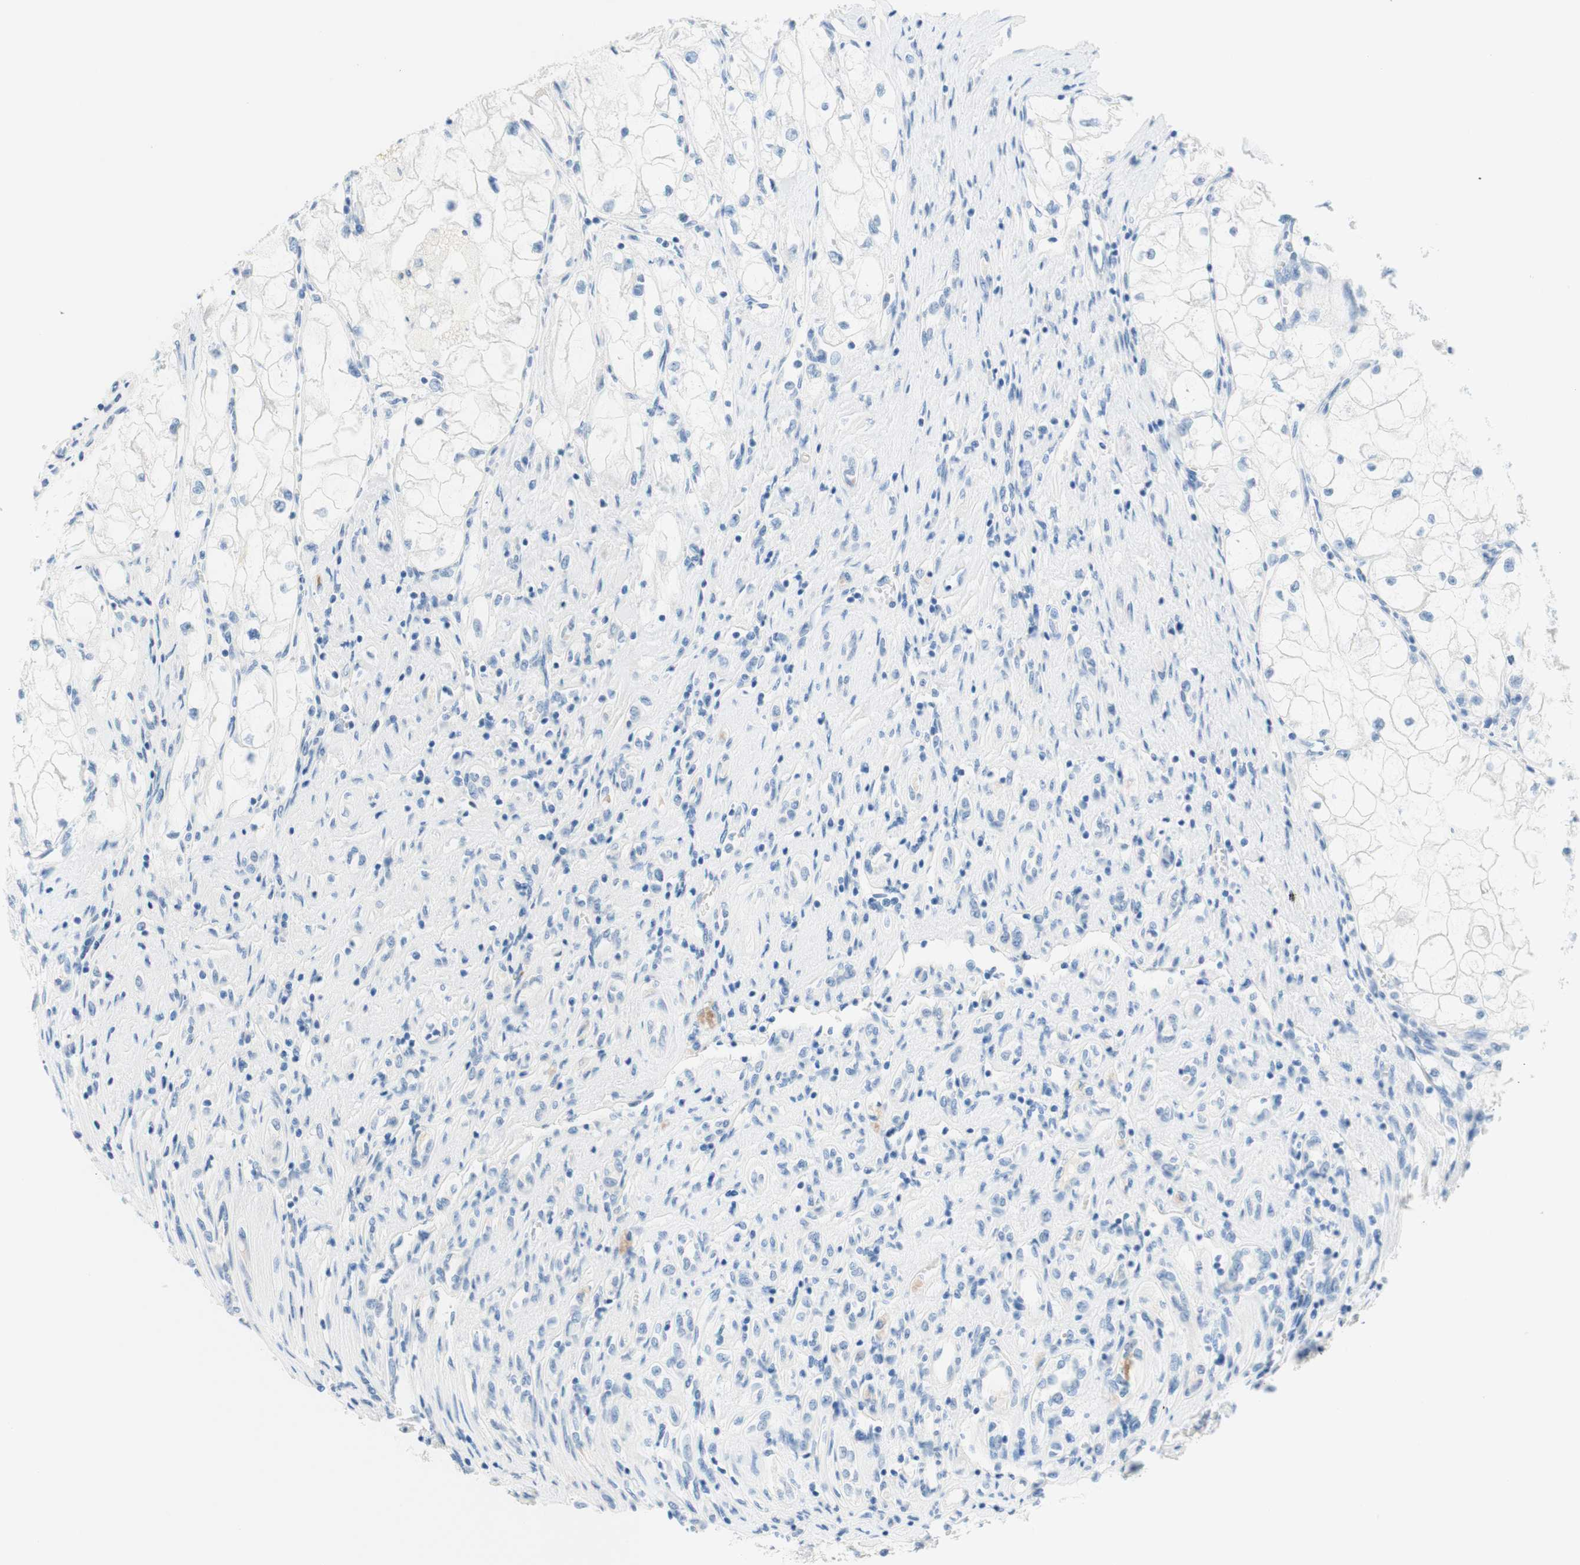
{"staining": {"intensity": "negative", "quantity": "none", "location": "none"}, "tissue": "renal cancer", "cell_type": "Tumor cells", "image_type": "cancer", "snomed": [{"axis": "morphology", "description": "Adenocarcinoma, NOS"}, {"axis": "topography", "description": "Kidney"}], "caption": "High power microscopy photomicrograph of an IHC histopathology image of renal cancer, revealing no significant expression in tumor cells.", "gene": "PASD1", "patient": {"sex": "female", "age": 70}}